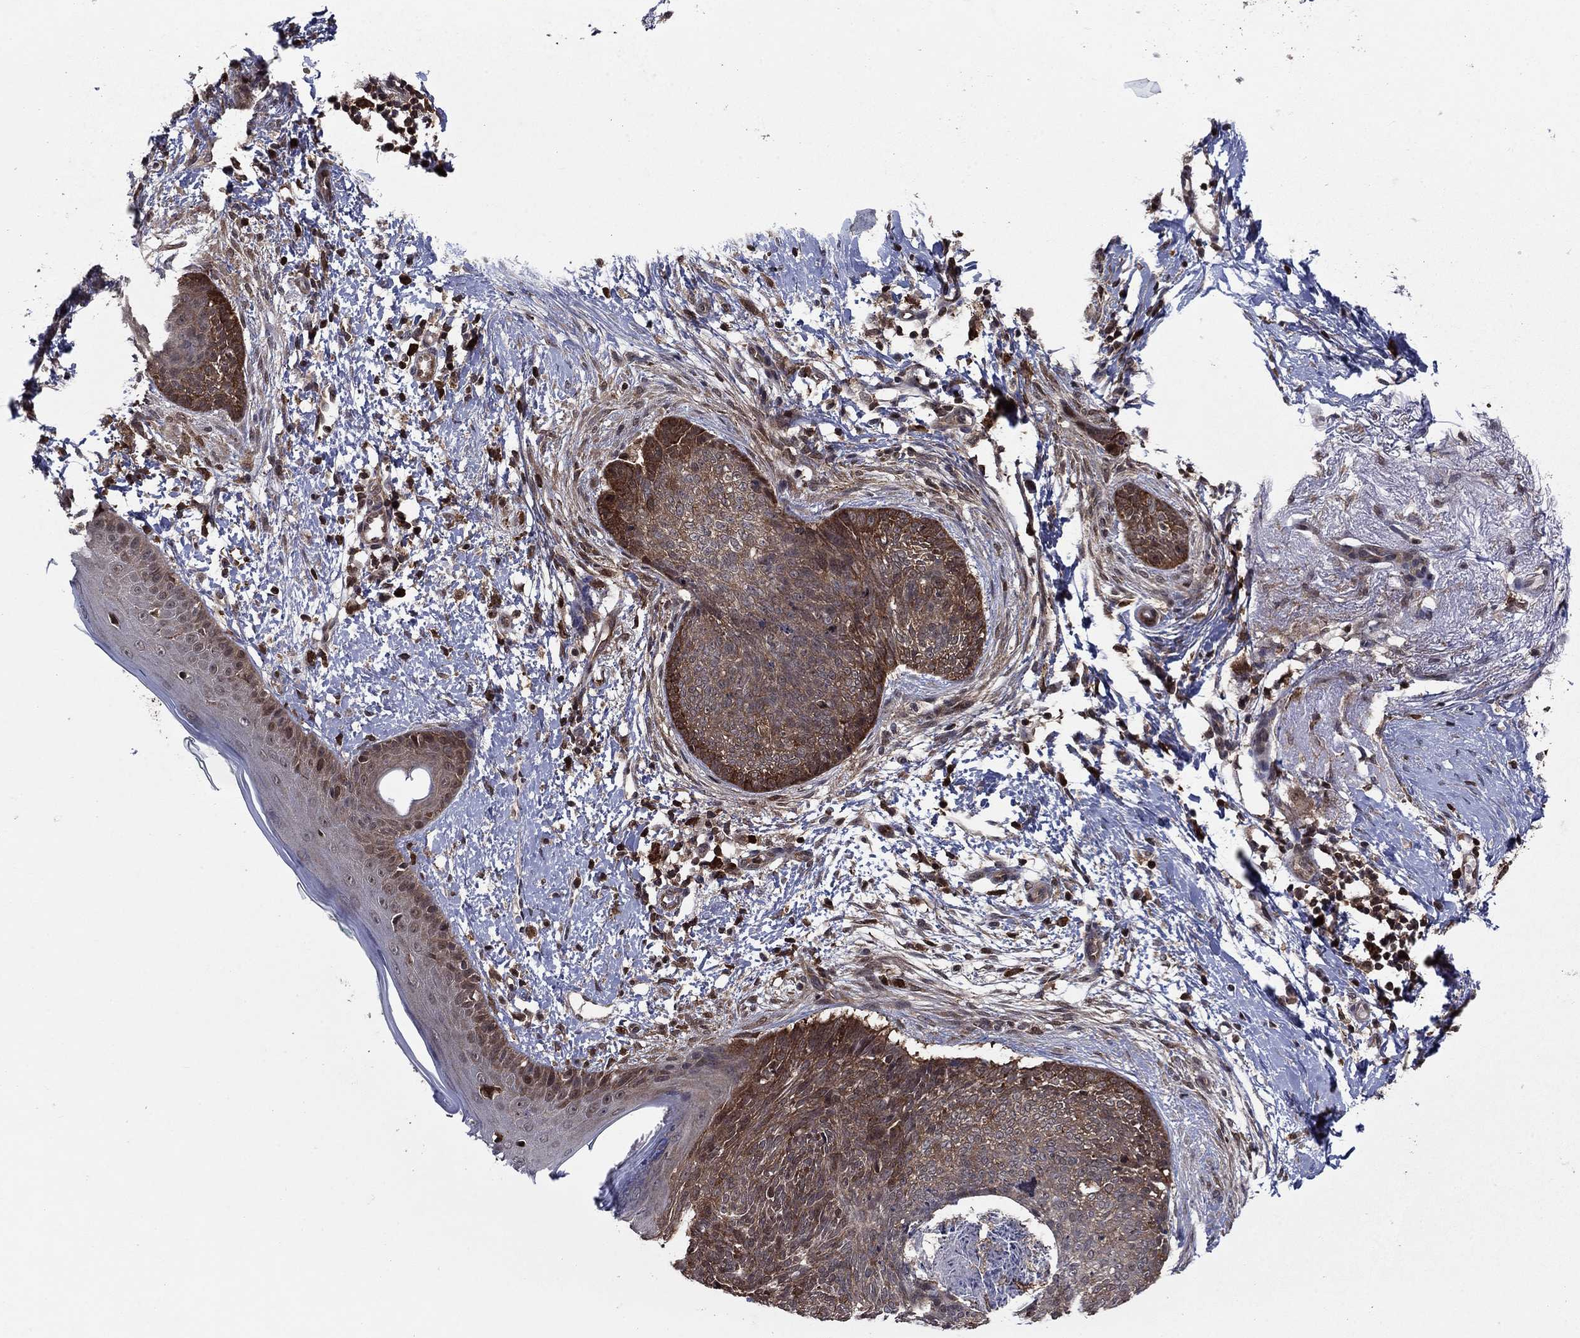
{"staining": {"intensity": "moderate", "quantity": ">75%", "location": "cytoplasmic/membranous"}, "tissue": "skin cancer", "cell_type": "Tumor cells", "image_type": "cancer", "snomed": [{"axis": "morphology", "description": "Basal cell carcinoma"}, {"axis": "topography", "description": "Skin"}], "caption": "Immunohistochemistry (DAB (3,3'-diaminobenzidine)) staining of human basal cell carcinoma (skin) reveals moderate cytoplasmic/membranous protein positivity in about >75% of tumor cells.", "gene": "CACYBP", "patient": {"sex": "female", "age": 65}}